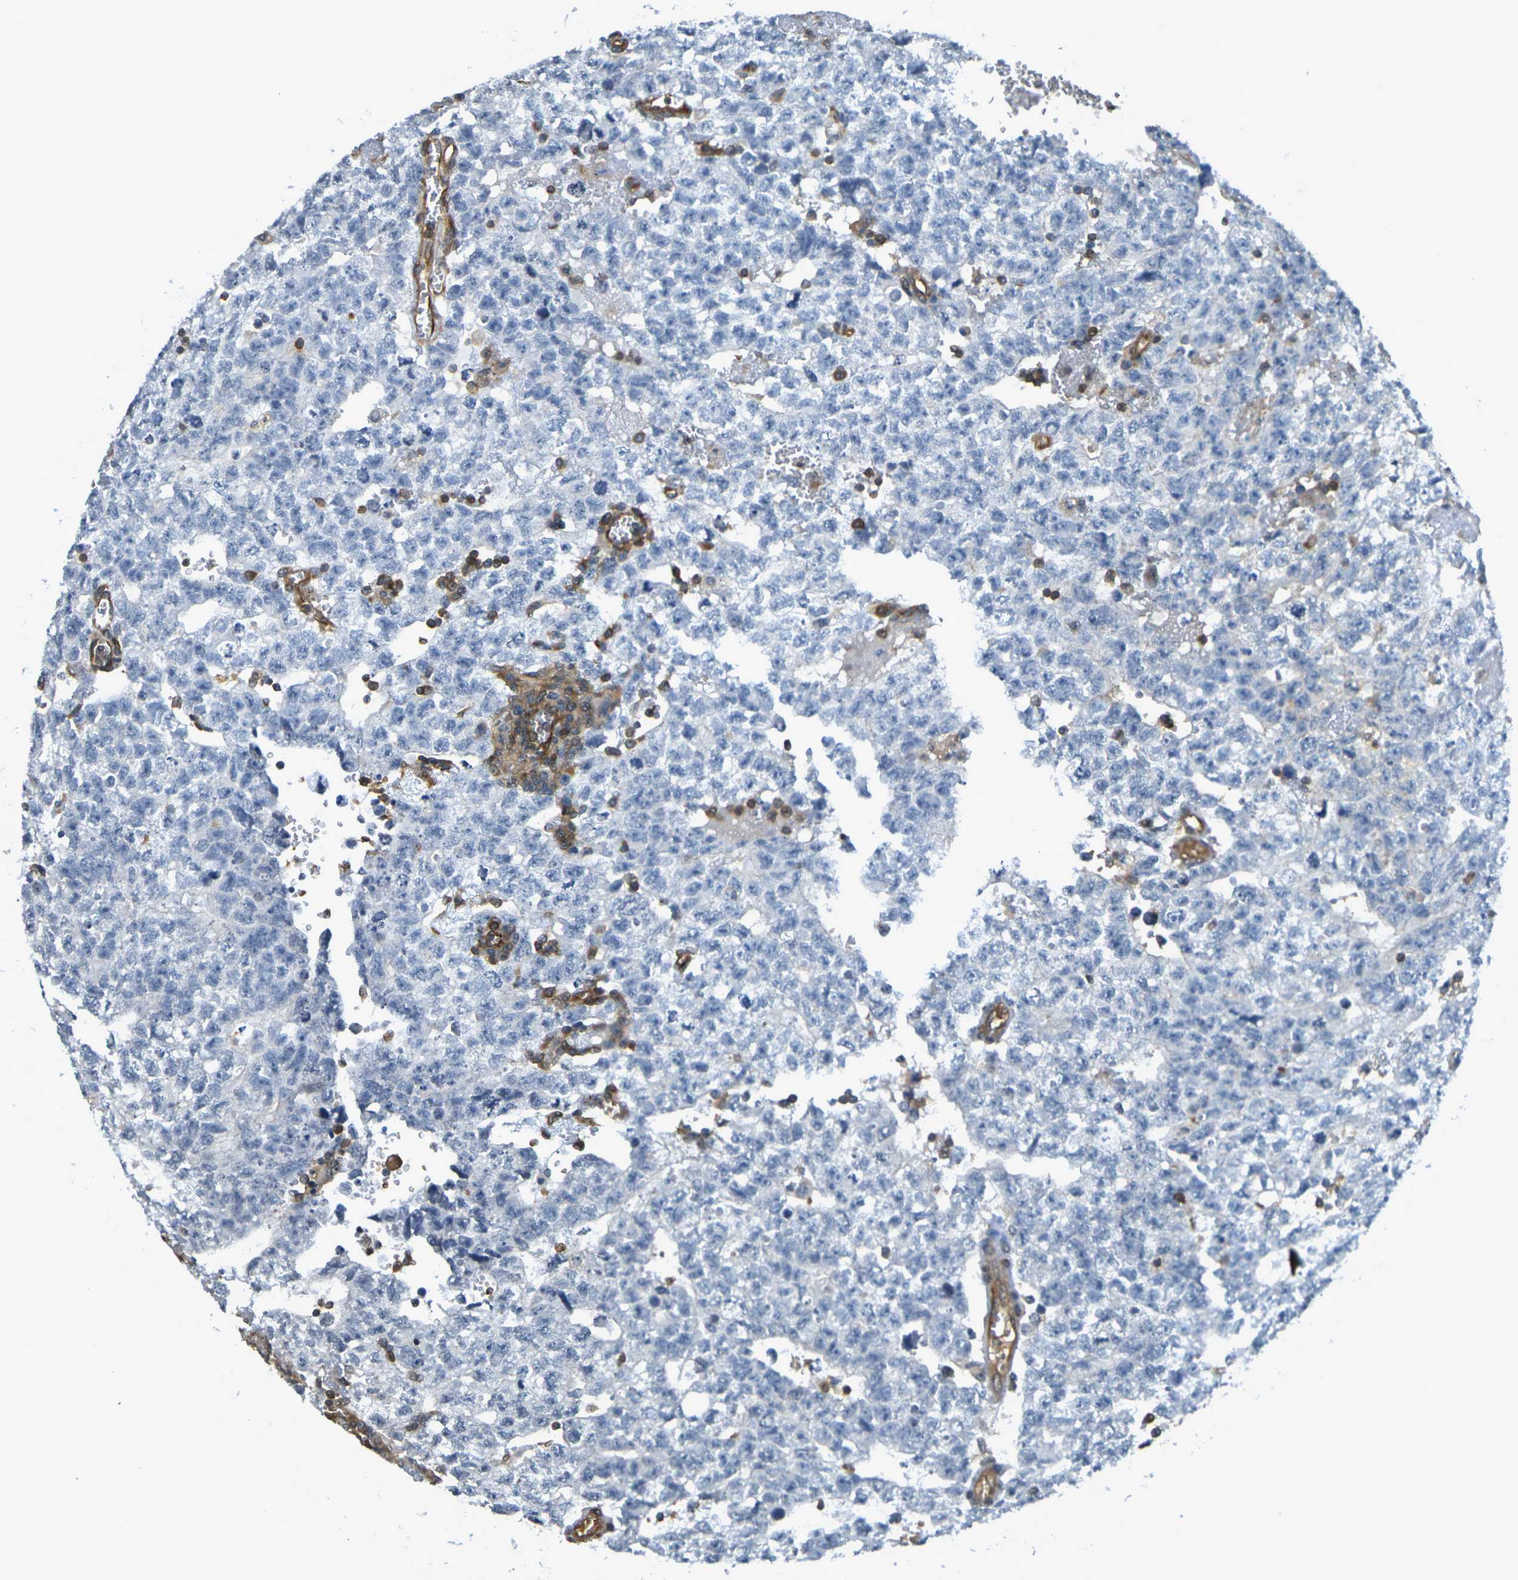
{"staining": {"intensity": "negative", "quantity": "none", "location": "none"}, "tissue": "testis cancer", "cell_type": "Tumor cells", "image_type": "cancer", "snomed": [{"axis": "morphology", "description": "Seminoma, NOS"}, {"axis": "morphology", "description": "Carcinoma, Embryonal, NOS"}, {"axis": "topography", "description": "Testis"}], "caption": "DAB immunohistochemical staining of testis cancer reveals no significant staining in tumor cells.", "gene": "CAST", "patient": {"sex": "male", "age": 38}}